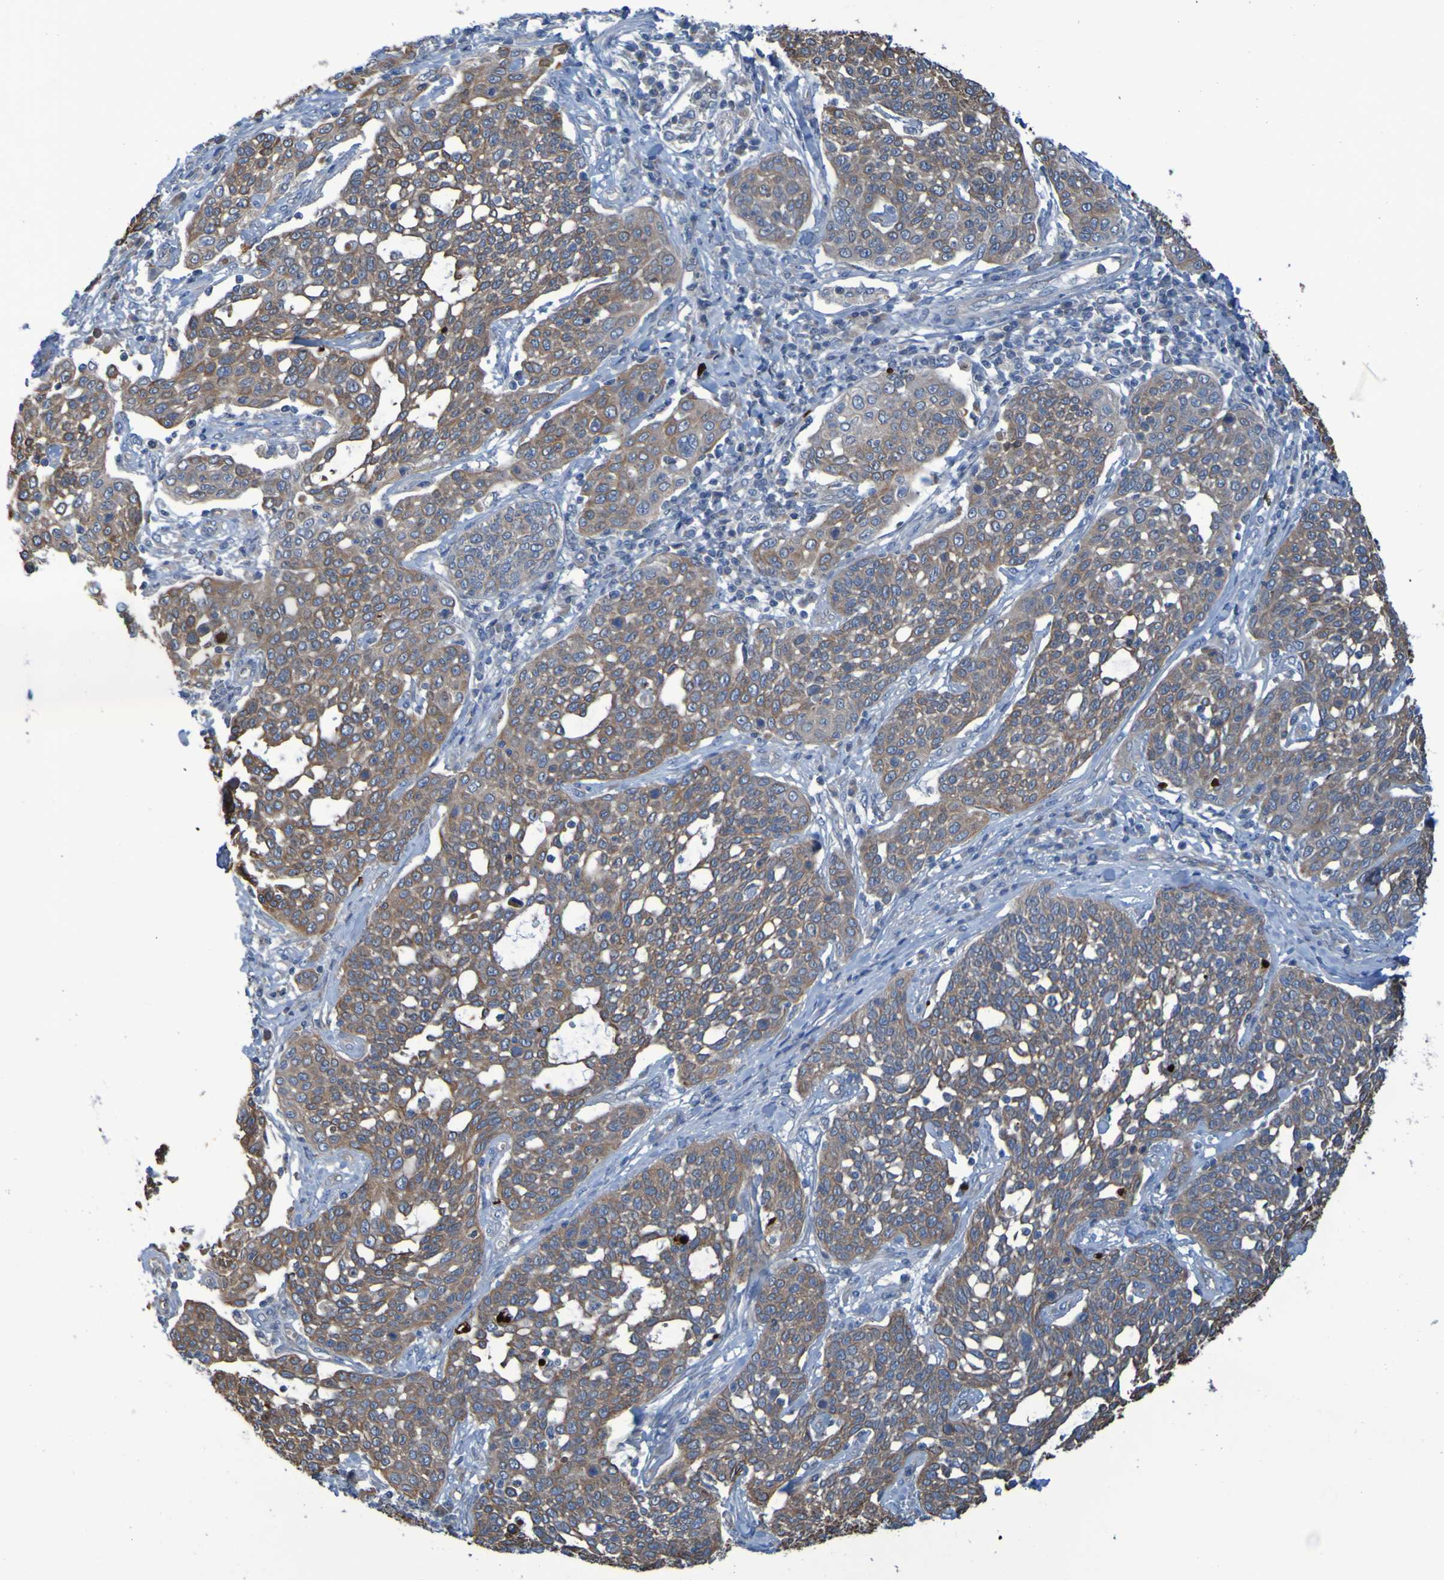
{"staining": {"intensity": "moderate", "quantity": ">75%", "location": "cytoplasmic/membranous"}, "tissue": "cervical cancer", "cell_type": "Tumor cells", "image_type": "cancer", "snomed": [{"axis": "morphology", "description": "Squamous cell carcinoma, NOS"}, {"axis": "topography", "description": "Cervix"}], "caption": "Immunohistochemistry of cervical cancer displays medium levels of moderate cytoplasmic/membranous staining in about >75% of tumor cells.", "gene": "NPRL3", "patient": {"sex": "female", "age": 34}}